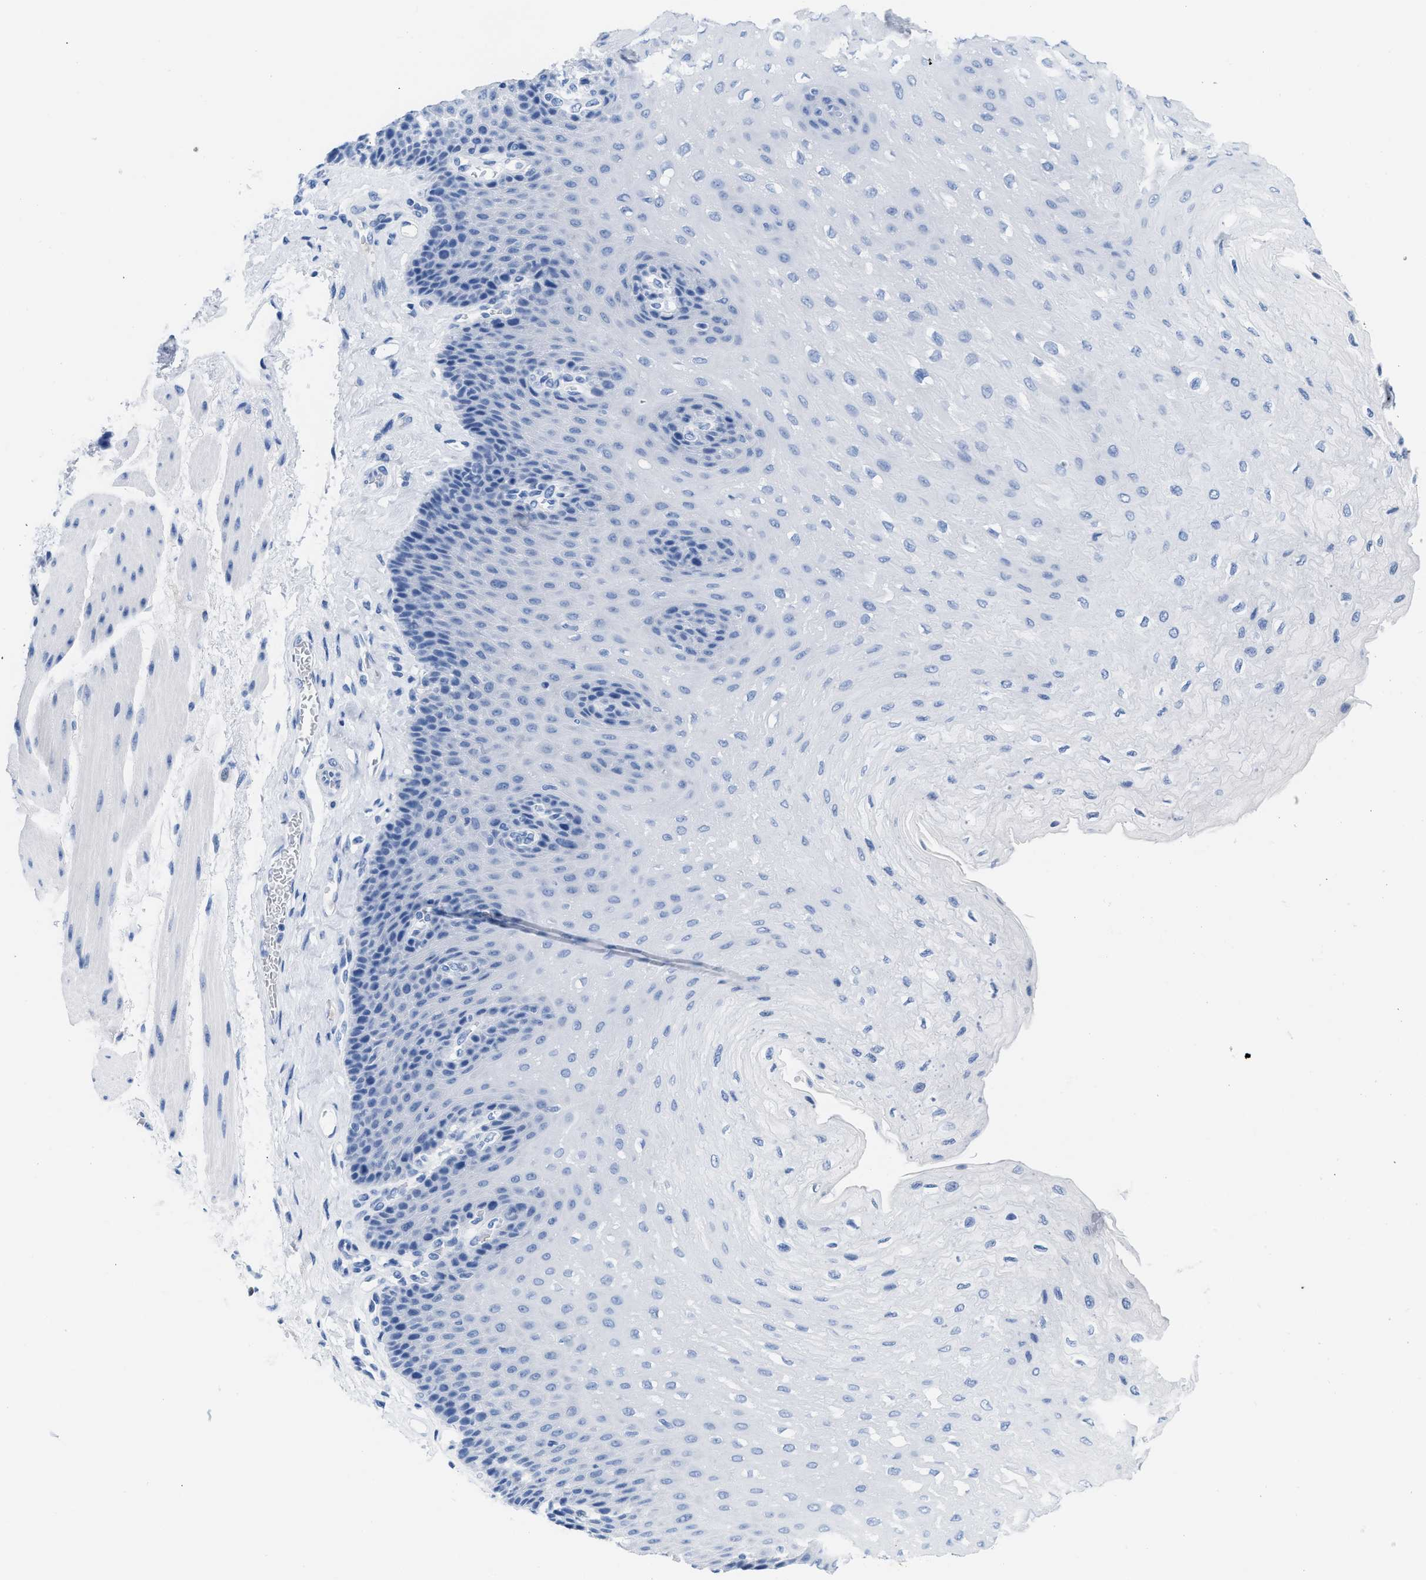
{"staining": {"intensity": "negative", "quantity": "none", "location": "none"}, "tissue": "esophagus", "cell_type": "Squamous epithelial cells", "image_type": "normal", "snomed": [{"axis": "morphology", "description": "Normal tissue, NOS"}, {"axis": "topography", "description": "Esophagus"}], "caption": "Immunohistochemistry of unremarkable human esophagus demonstrates no positivity in squamous epithelial cells. (DAB immunohistochemistry (IHC), high magnification).", "gene": "CR1", "patient": {"sex": "female", "age": 72}}